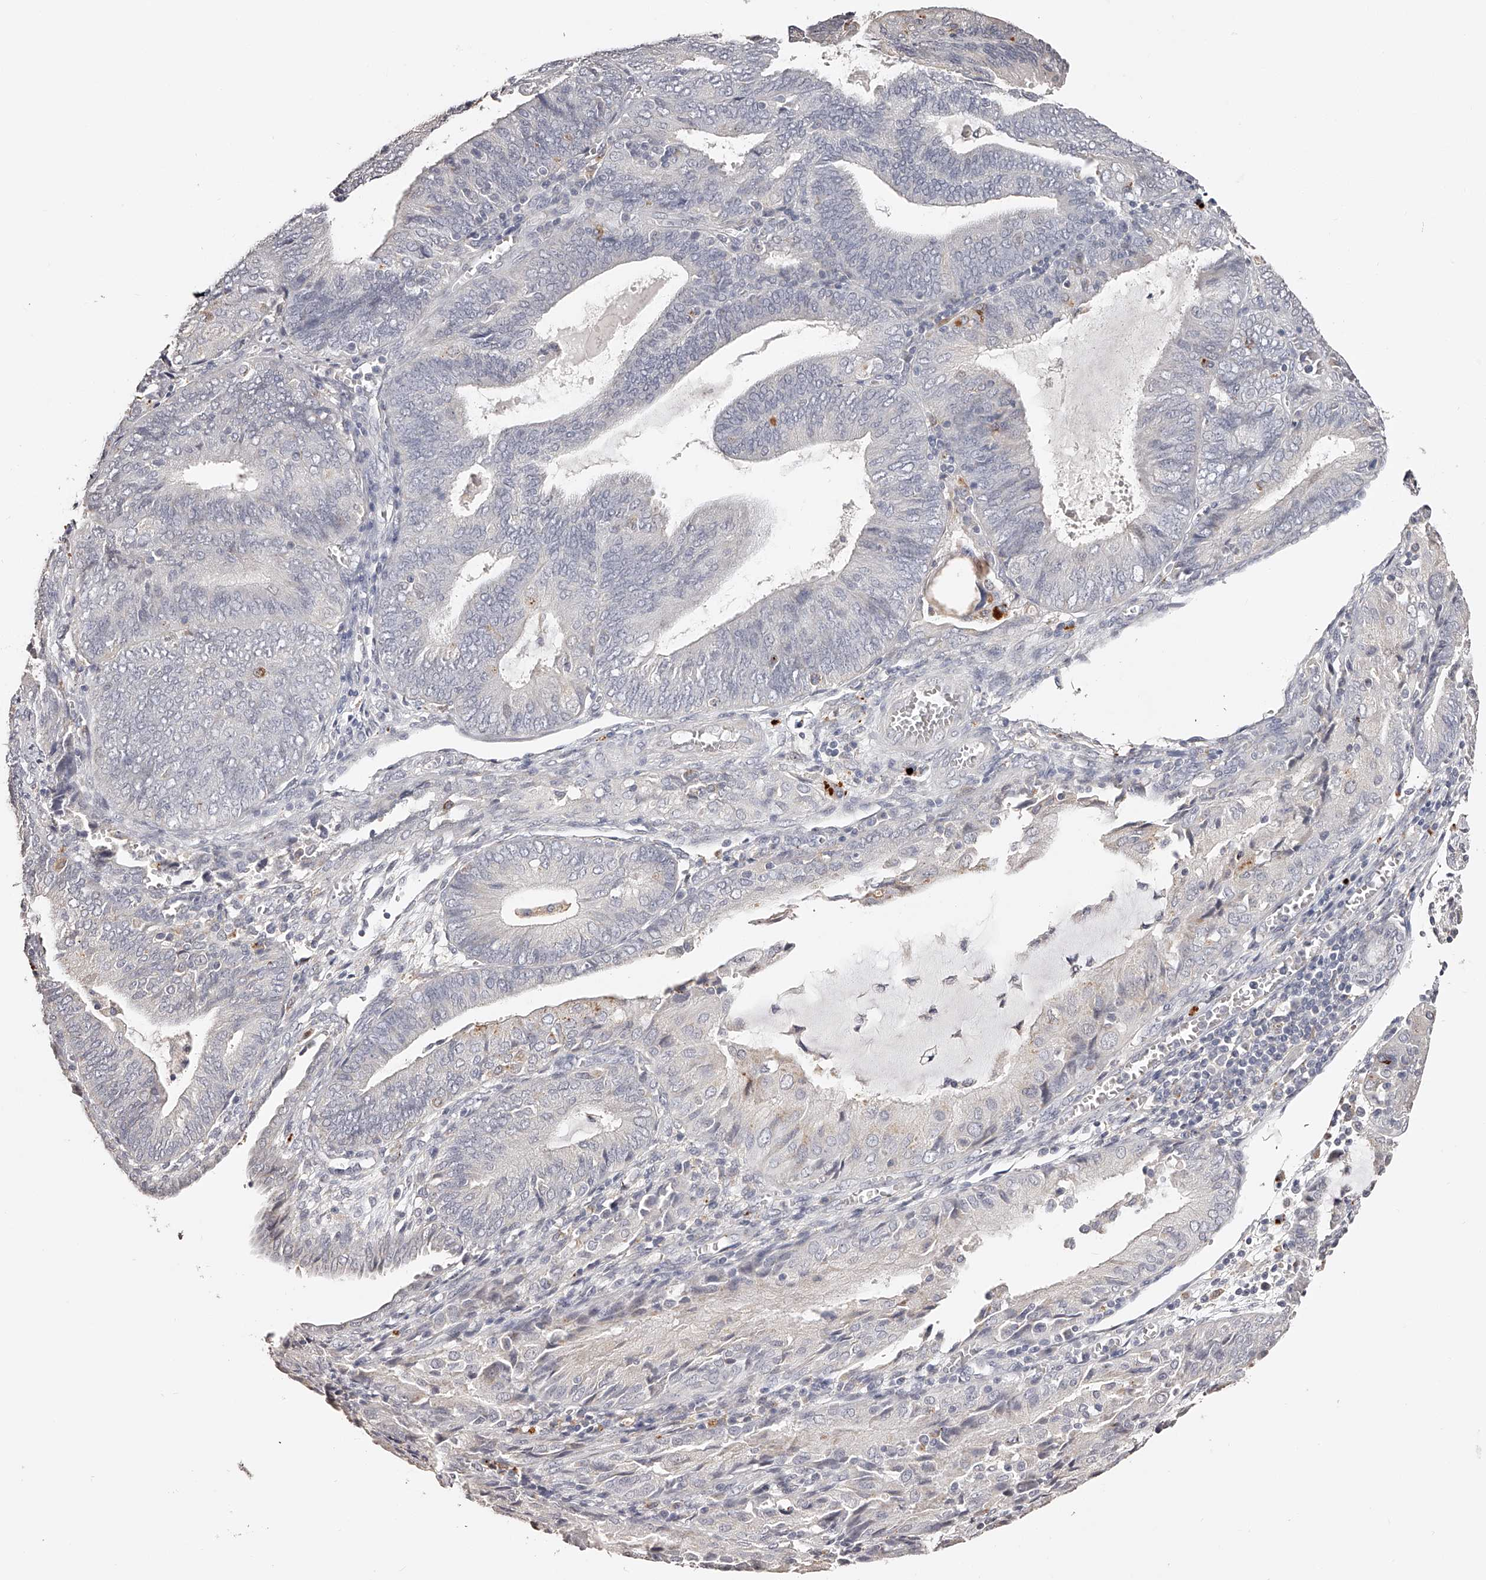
{"staining": {"intensity": "negative", "quantity": "none", "location": "none"}, "tissue": "endometrial cancer", "cell_type": "Tumor cells", "image_type": "cancer", "snomed": [{"axis": "morphology", "description": "Adenocarcinoma, NOS"}, {"axis": "topography", "description": "Endometrium"}], "caption": "Immunohistochemistry (IHC) photomicrograph of human adenocarcinoma (endometrial) stained for a protein (brown), which shows no expression in tumor cells.", "gene": "SLC35D3", "patient": {"sex": "female", "age": 81}}